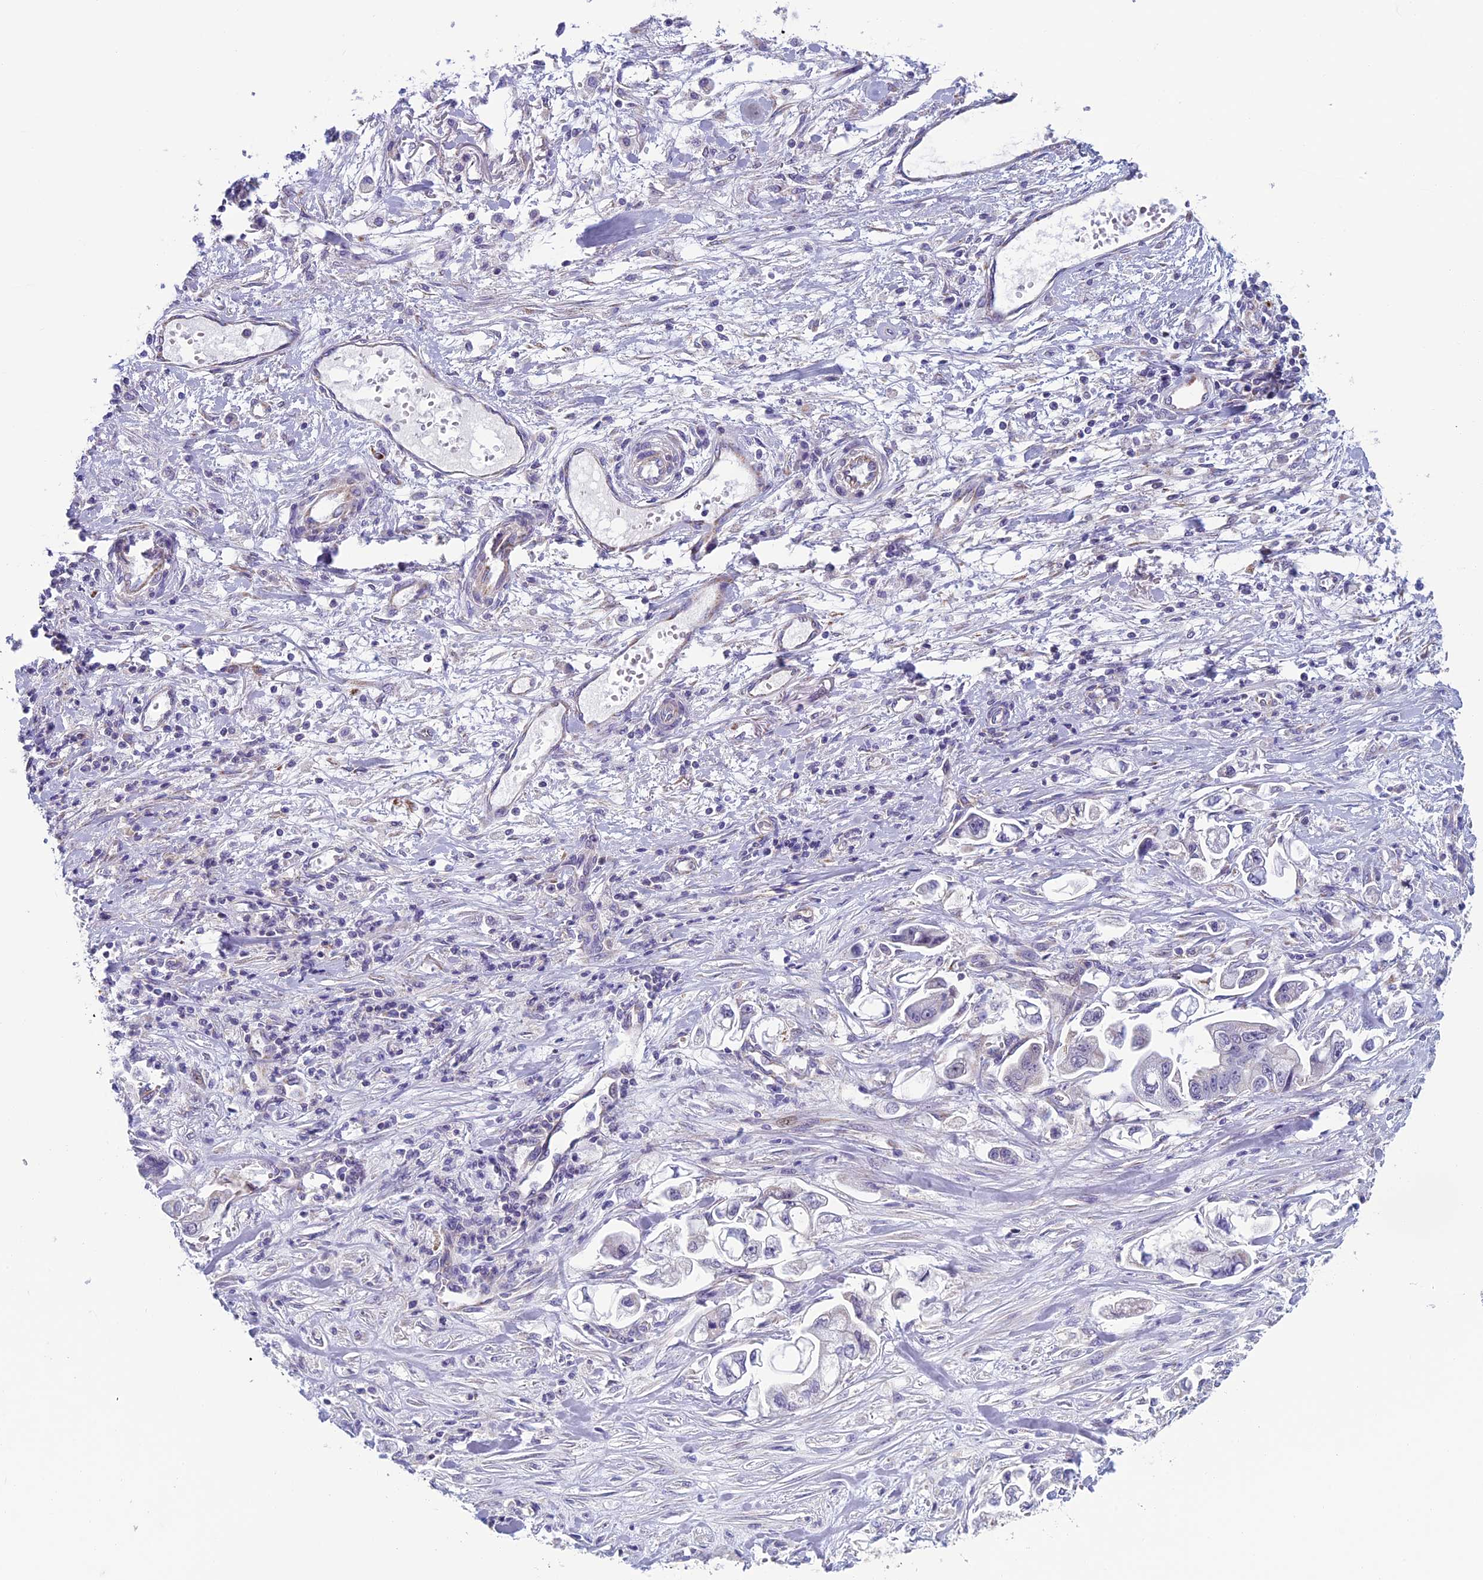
{"staining": {"intensity": "negative", "quantity": "none", "location": "none"}, "tissue": "stomach cancer", "cell_type": "Tumor cells", "image_type": "cancer", "snomed": [{"axis": "morphology", "description": "Adenocarcinoma, NOS"}, {"axis": "topography", "description": "Stomach"}], "caption": "The image exhibits no staining of tumor cells in stomach cancer (adenocarcinoma).", "gene": "MFSD12", "patient": {"sex": "male", "age": 62}}